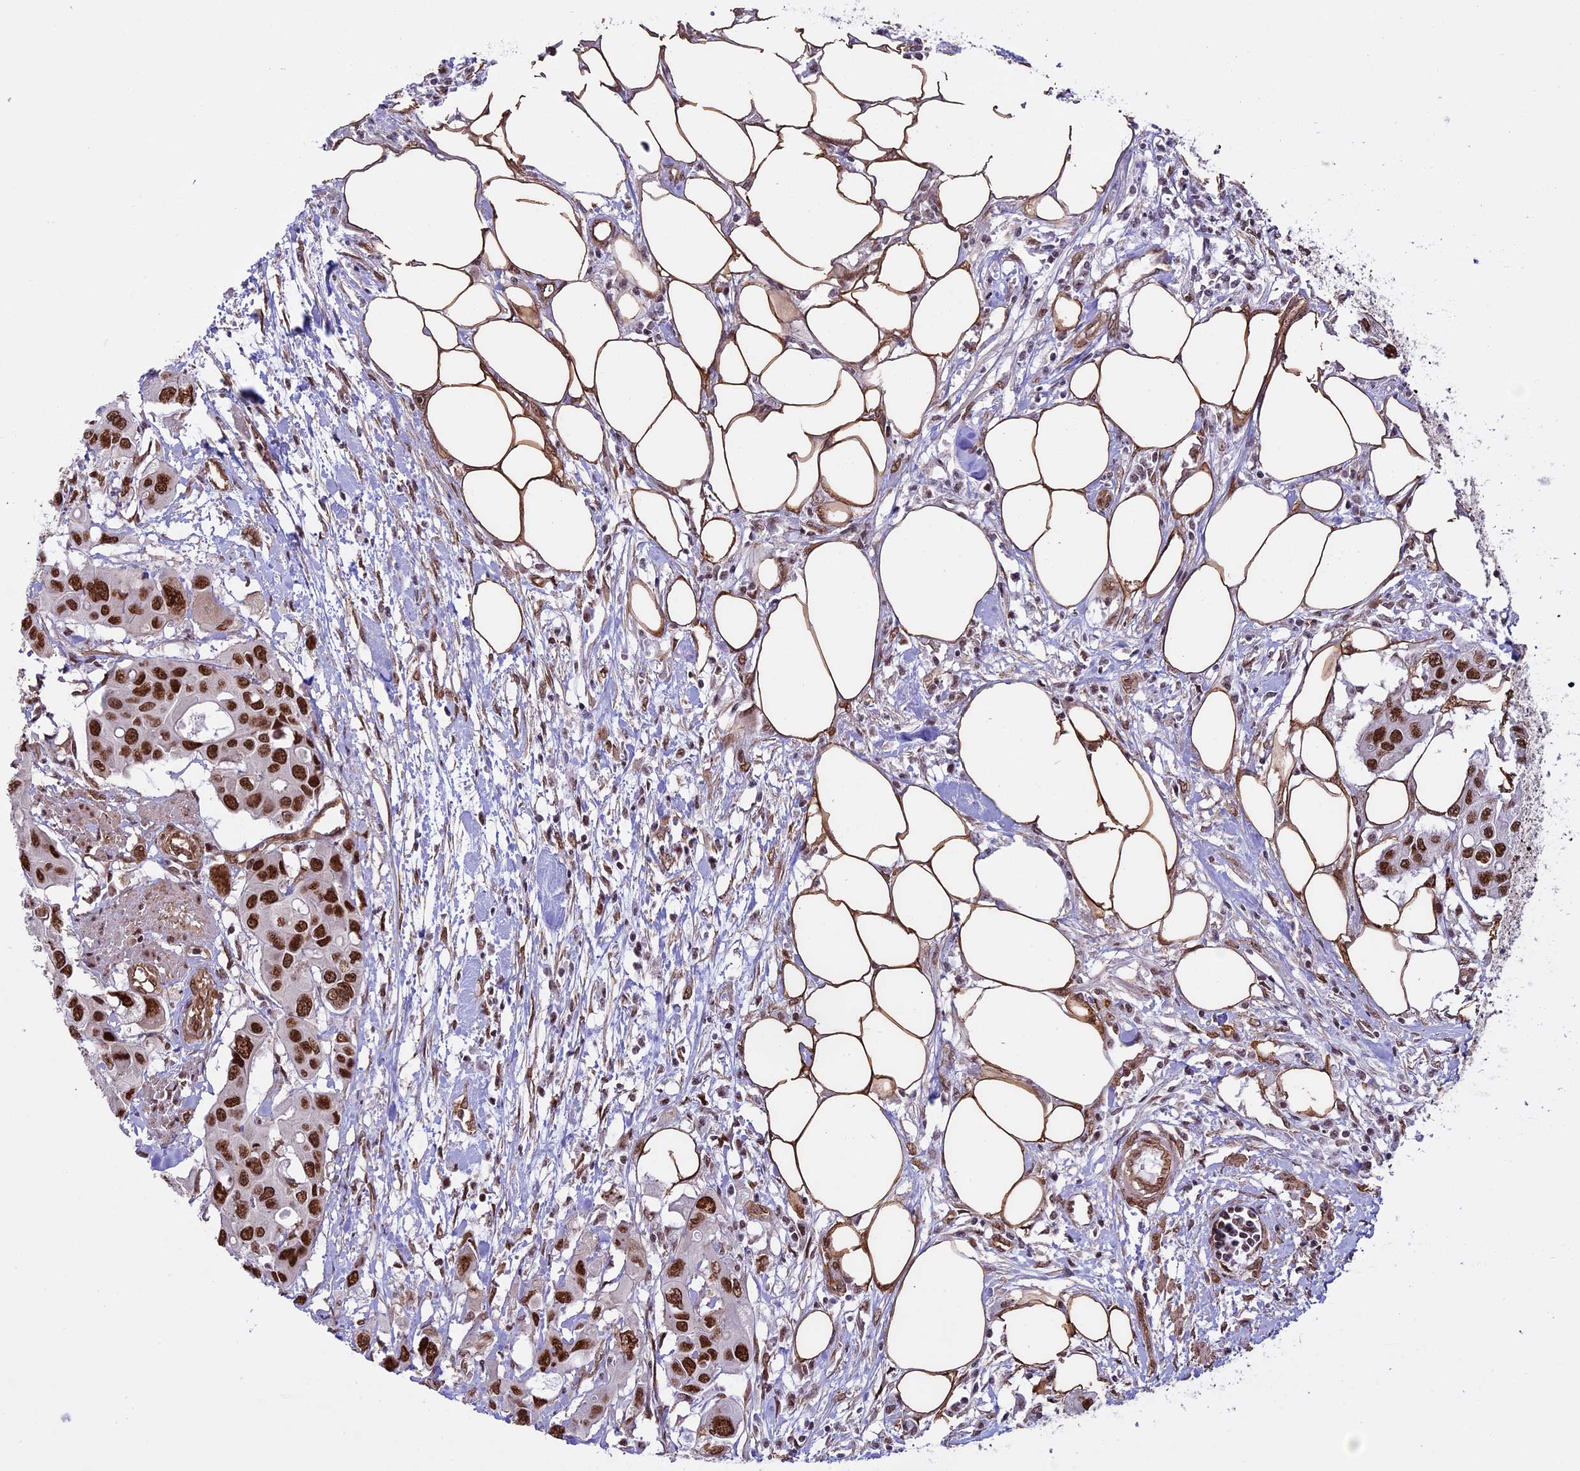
{"staining": {"intensity": "strong", "quantity": ">75%", "location": "nuclear"}, "tissue": "colorectal cancer", "cell_type": "Tumor cells", "image_type": "cancer", "snomed": [{"axis": "morphology", "description": "Adenocarcinoma, NOS"}, {"axis": "topography", "description": "Colon"}], "caption": "A micrograph of human colorectal cancer stained for a protein displays strong nuclear brown staining in tumor cells. (DAB IHC, brown staining for protein, blue staining for nuclei).", "gene": "MPHOSPH8", "patient": {"sex": "male", "age": 77}}